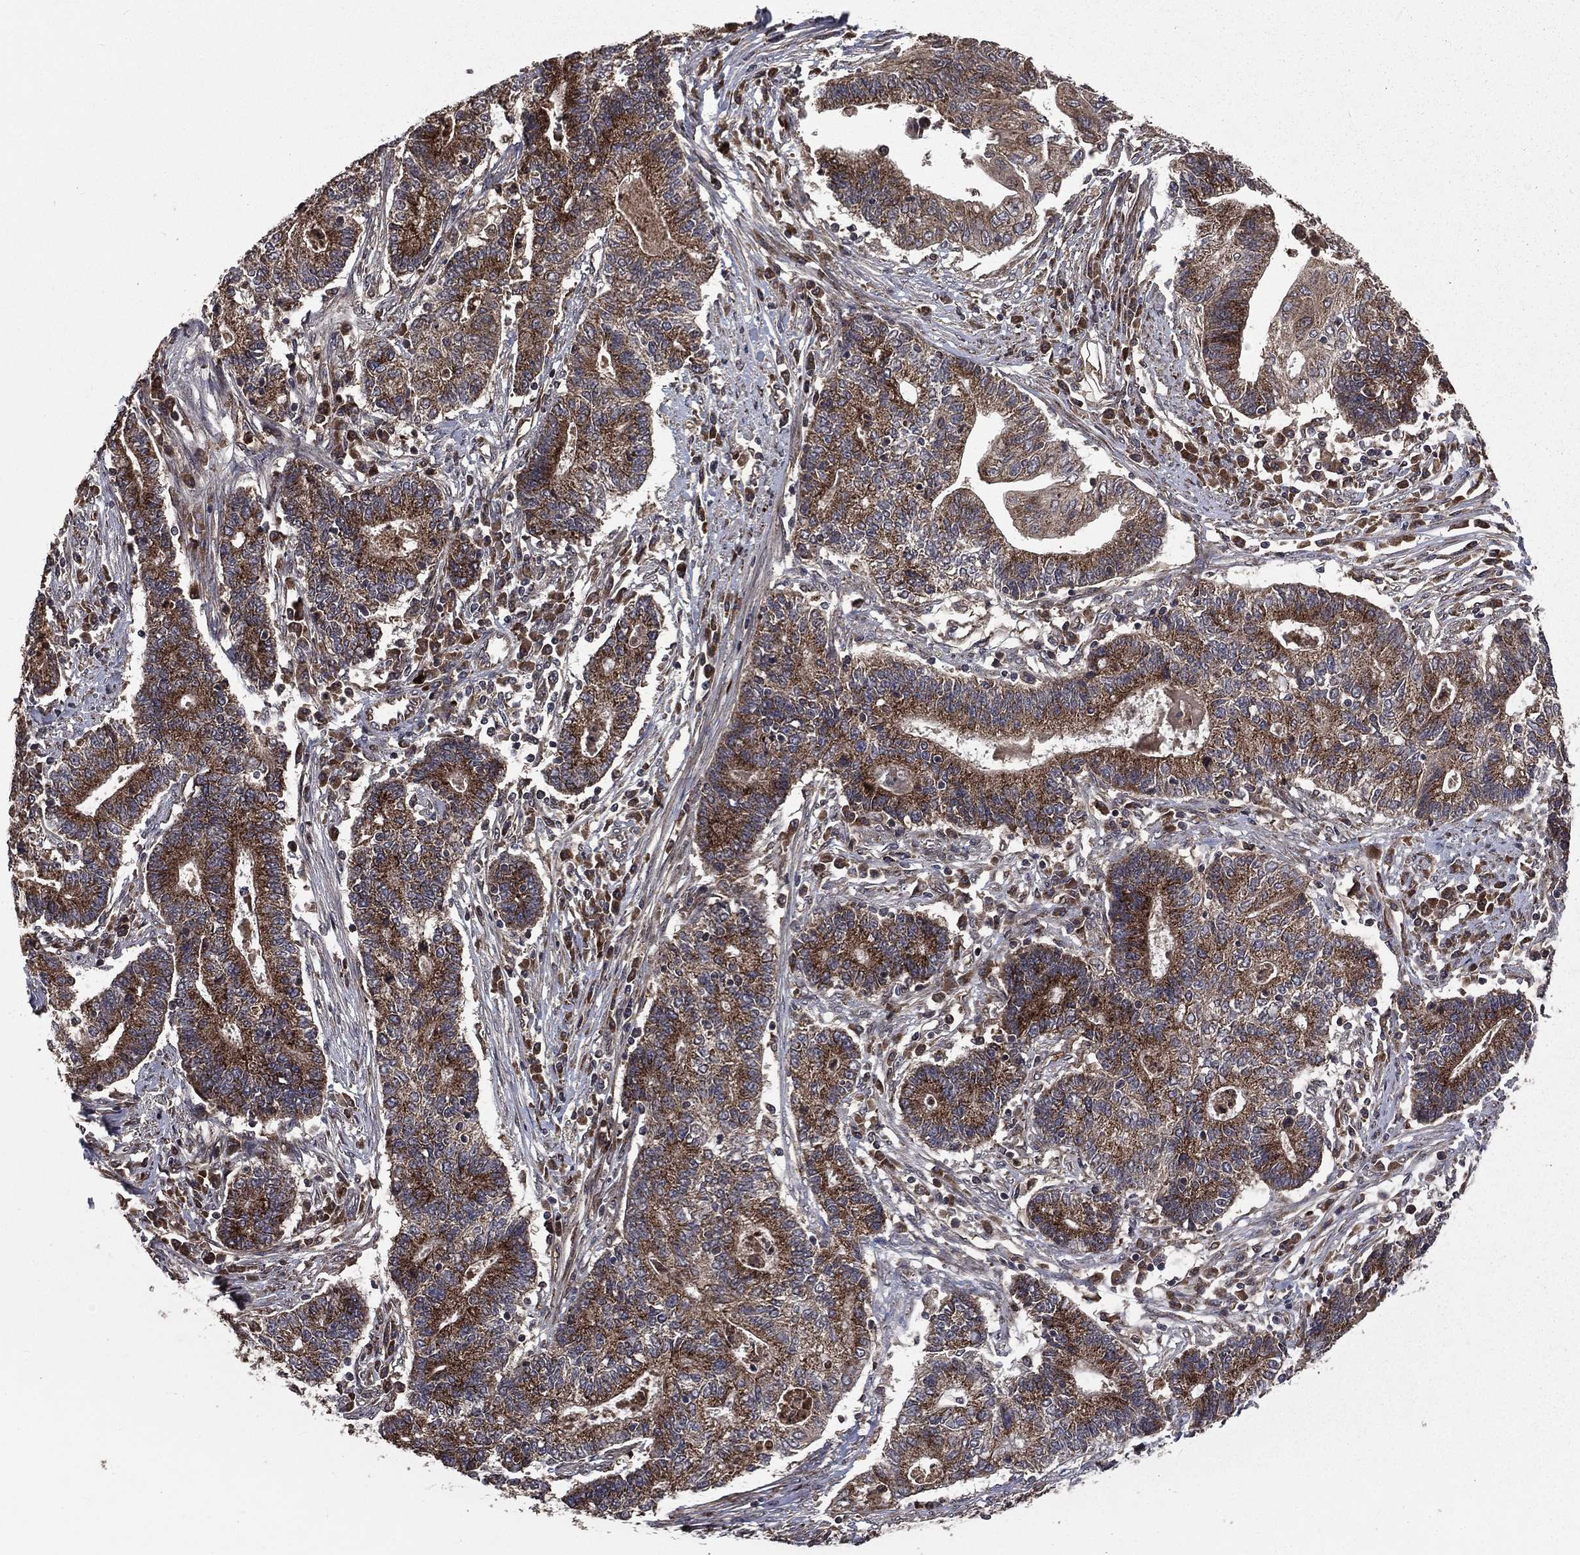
{"staining": {"intensity": "moderate", "quantity": ">75%", "location": "cytoplasmic/membranous"}, "tissue": "endometrial cancer", "cell_type": "Tumor cells", "image_type": "cancer", "snomed": [{"axis": "morphology", "description": "Adenocarcinoma, NOS"}, {"axis": "topography", "description": "Uterus"}, {"axis": "topography", "description": "Endometrium"}], "caption": "Immunohistochemical staining of human endometrial cancer displays moderate cytoplasmic/membranous protein staining in about >75% of tumor cells.", "gene": "LENG8", "patient": {"sex": "female", "age": 54}}